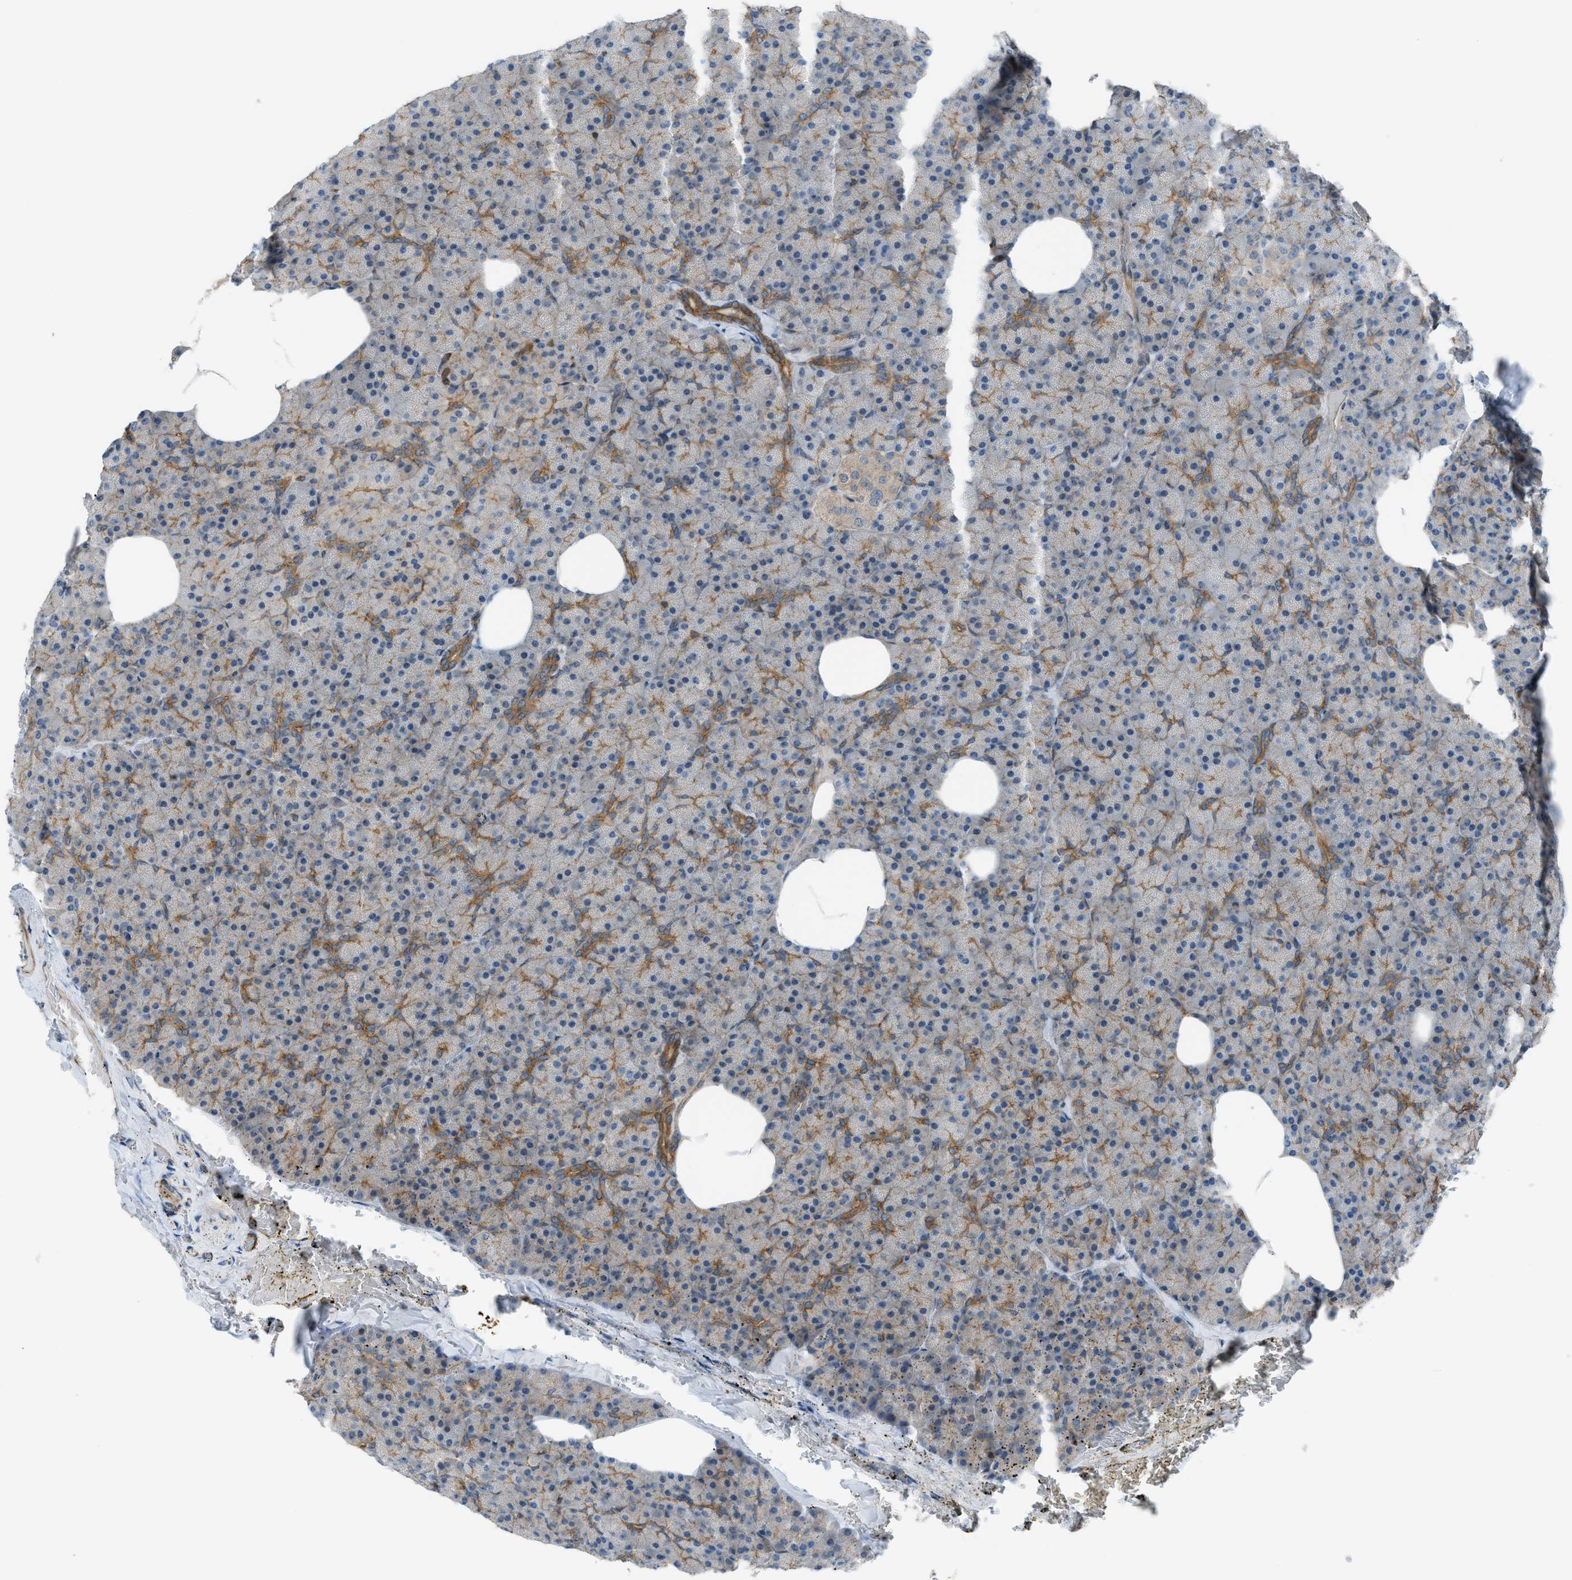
{"staining": {"intensity": "strong", "quantity": "<25%", "location": "cytoplasmic/membranous"}, "tissue": "pancreas", "cell_type": "Exocrine glandular cells", "image_type": "normal", "snomed": [{"axis": "morphology", "description": "Normal tissue, NOS"}, {"axis": "topography", "description": "Pancreas"}], "caption": "DAB immunohistochemical staining of benign pancreas reveals strong cytoplasmic/membranous protein positivity in approximately <25% of exocrine glandular cells.", "gene": "DYRK1A", "patient": {"sex": "female", "age": 35}}